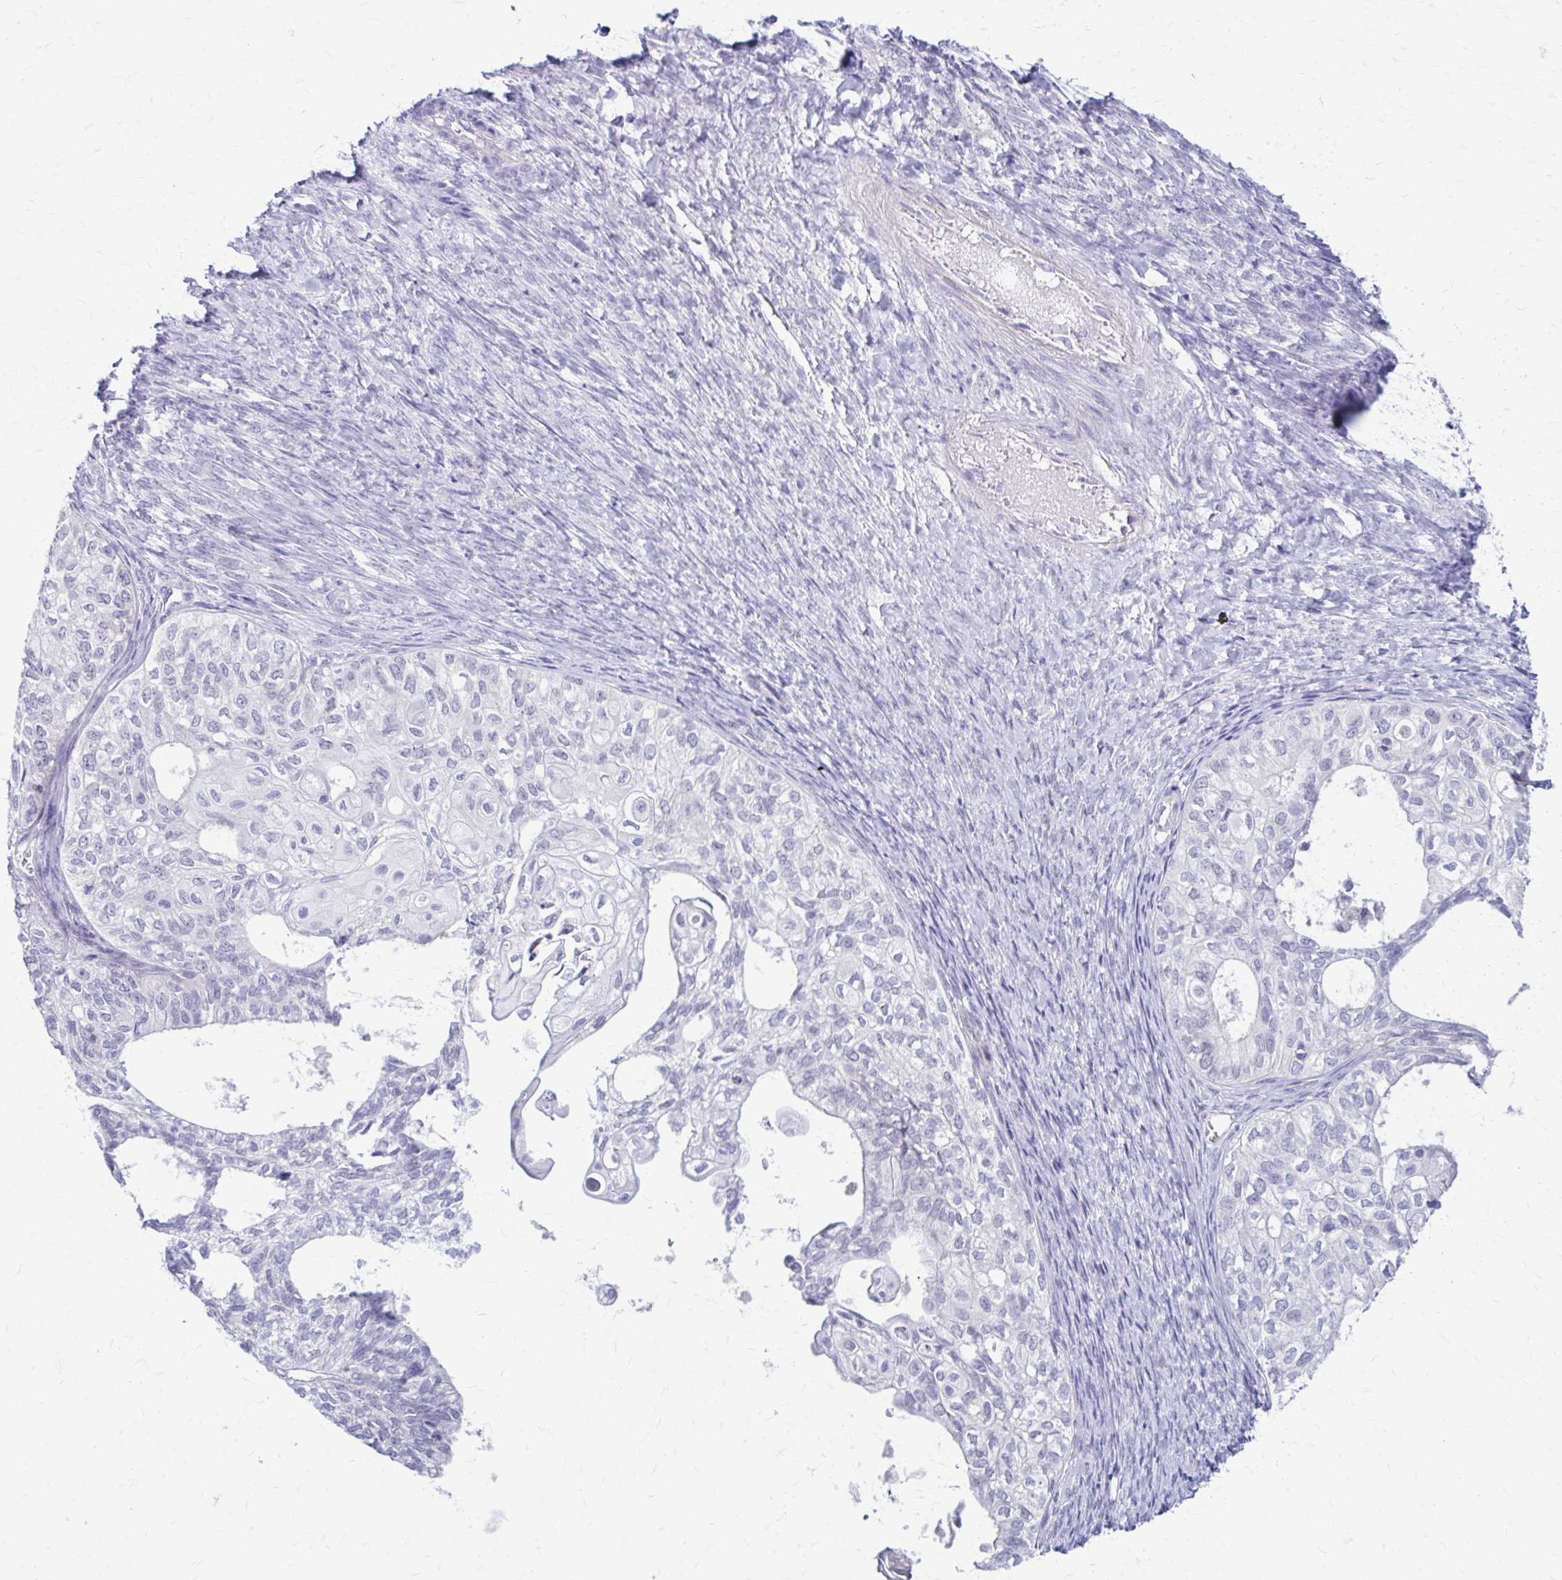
{"staining": {"intensity": "negative", "quantity": "none", "location": "none"}, "tissue": "ovarian cancer", "cell_type": "Tumor cells", "image_type": "cancer", "snomed": [{"axis": "morphology", "description": "Carcinoma, endometroid"}, {"axis": "topography", "description": "Ovary"}], "caption": "This is a histopathology image of immunohistochemistry staining of endometroid carcinoma (ovarian), which shows no expression in tumor cells.", "gene": "RHOBTB2", "patient": {"sex": "female", "age": 64}}